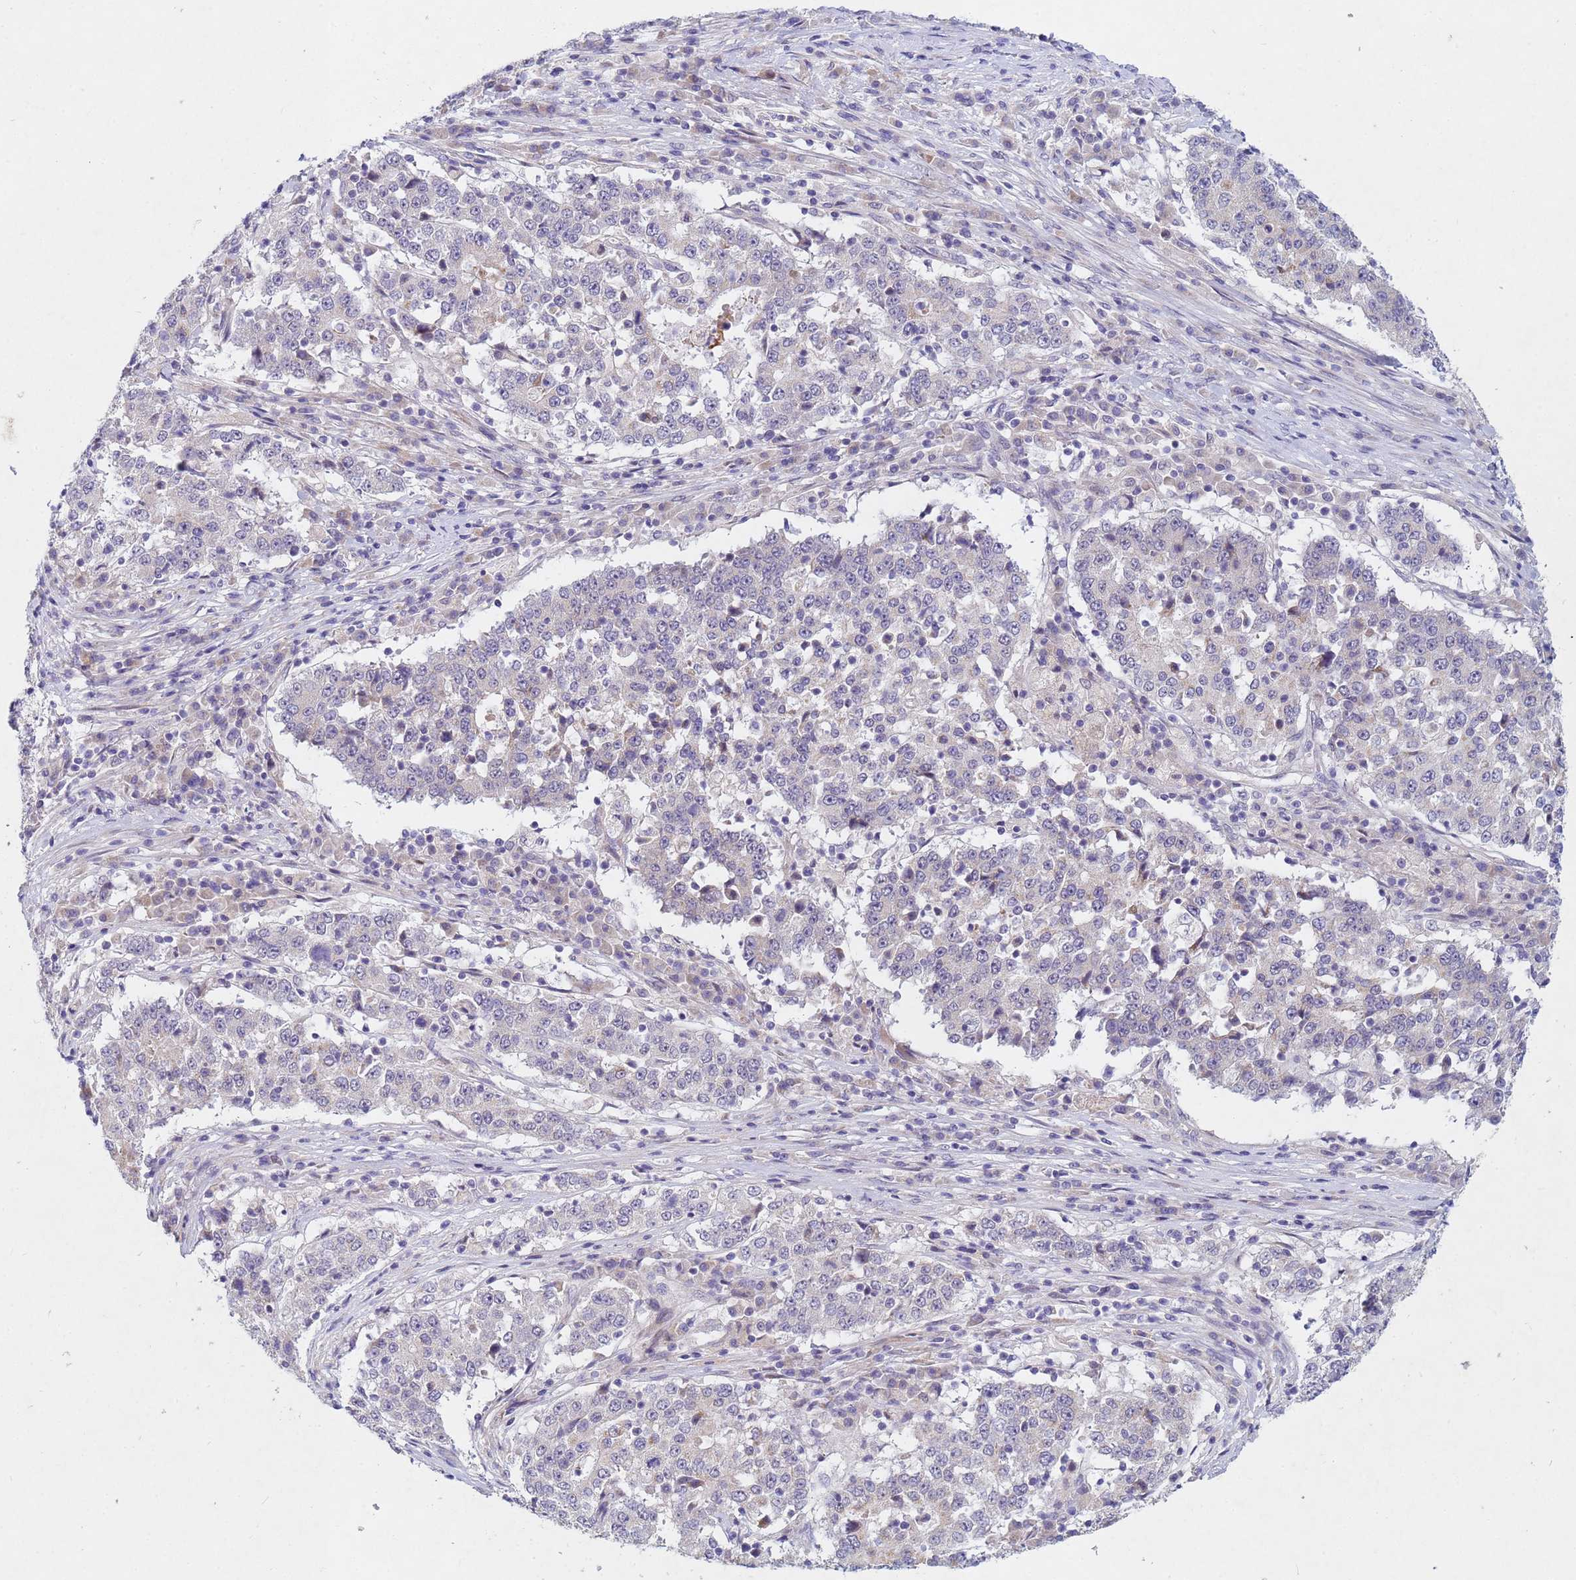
{"staining": {"intensity": "negative", "quantity": "none", "location": "none"}, "tissue": "stomach cancer", "cell_type": "Tumor cells", "image_type": "cancer", "snomed": [{"axis": "morphology", "description": "Adenocarcinoma, NOS"}, {"axis": "topography", "description": "Stomach"}], "caption": "Immunohistochemical staining of human stomach cancer (adenocarcinoma) displays no significant expression in tumor cells.", "gene": "TNPO2", "patient": {"sex": "male", "age": 59}}